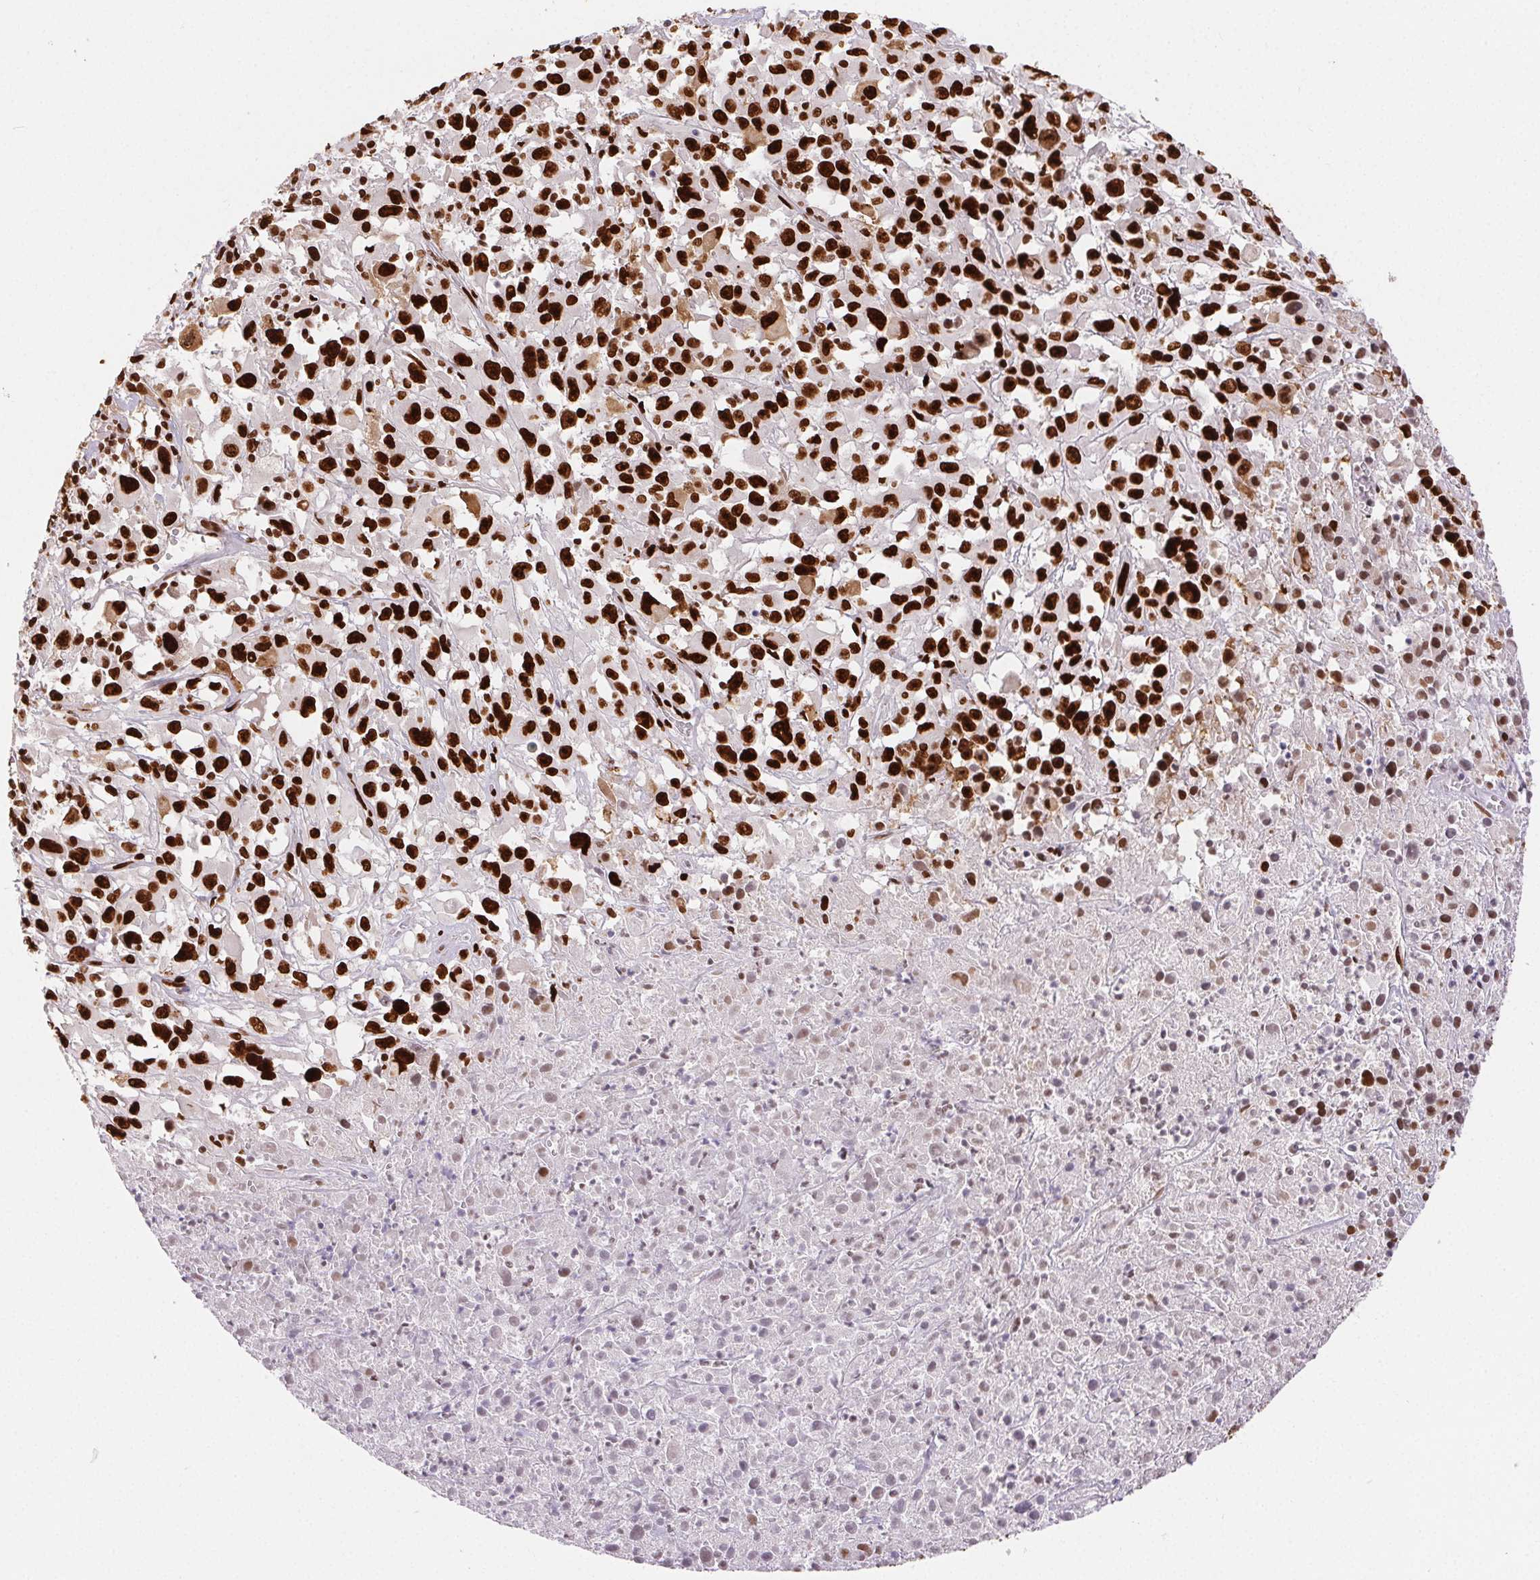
{"staining": {"intensity": "strong", "quantity": ">75%", "location": "nuclear"}, "tissue": "melanoma", "cell_type": "Tumor cells", "image_type": "cancer", "snomed": [{"axis": "morphology", "description": "Malignant melanoma, Metastatic site"}, {"axis": "topography", "description": "Soft tissue"}], "caption": "Protein expression analysis of malignant melanoma (metastatic site) shows strong nuclear expression in approximately >75% of tumor cells.", "gene": "ZNF80", "patient": {"sex": "male", "age": 50}}